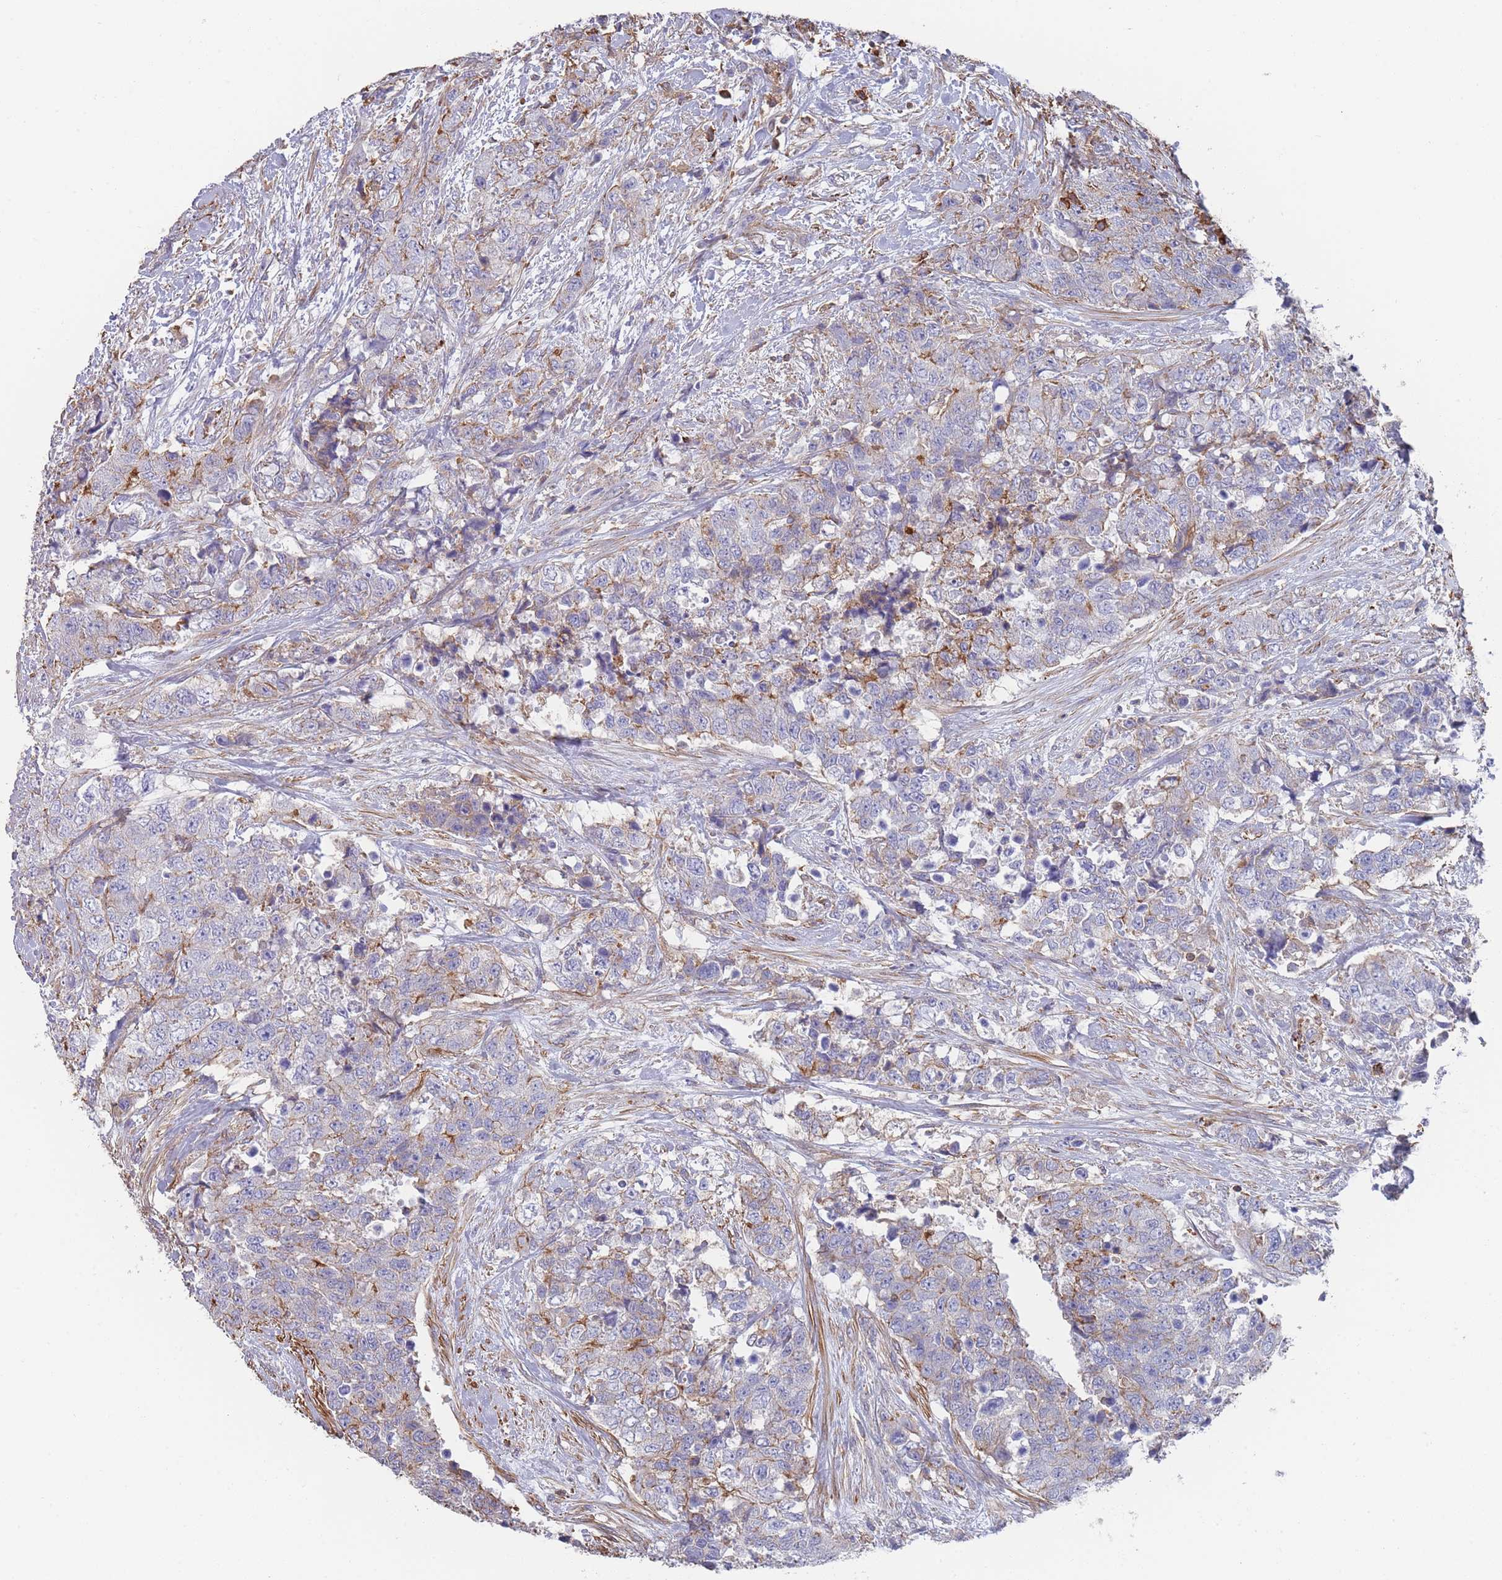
{"staining": {"intensity": "moderate", "quantity": "<25%", "location": "cytoplasmic/membranous"}, "tissue": "urothelial cancer", "cell_type": "Tumor cells", "image_type": "cancer", "snomed": [{"axis": "morphology", "description": "Urothelial carcinoma, High grade"}, {"axis": "topography", "description": "Urinary bladder"}], "caption": "This micrograph displays immunohistochemistry (IHC) staining of urothelial cancer, with low moderate cytoplasmic/membranous expression in approximately <25% of tumor cells.", "gene": "SCCPDH", "patient": {"sex": "female", "age": 78}}